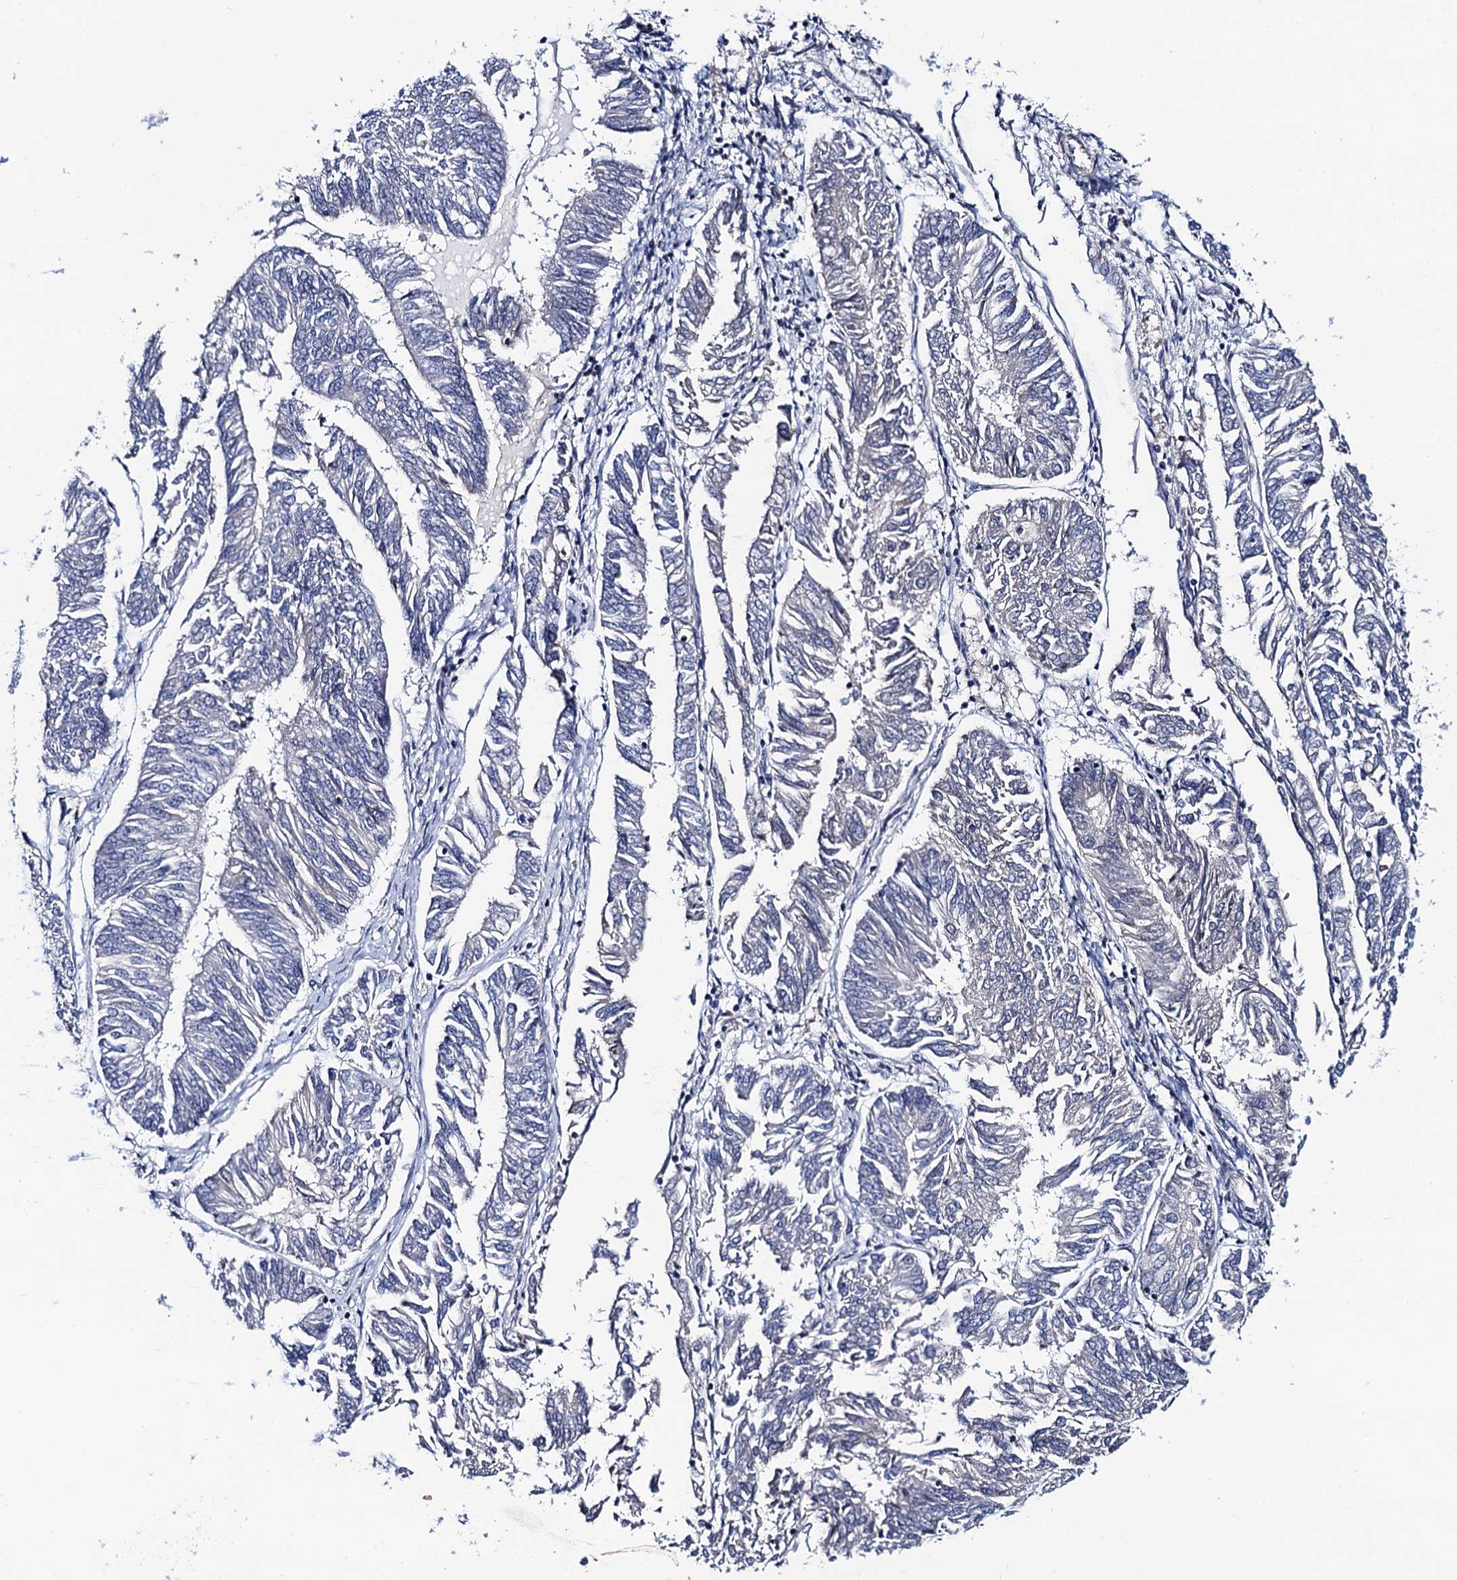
{"staining": {"intensity": "negative", "quantity": "none", "location": "none"}, "tissue": "endometrial cancer", "cell_type": "Tumor cells", "image_type": "cancer", "snomed": [{"axis": "morphology", "description": "Adenocarcinoma, NOS"}, {"axis": "topography", "description": "Endometrium"}], "caption": "DAB (3,3'-diaminobenzidine) immunohistochemical staining of human endometrial adenocarcinoma shows no significant positivity in tumor cells. (DAB (3,3'-diaminobenzidine) IHC with hematoxylin counter stain).", "gene": "C16orf87", "patient": {"sex": "female", "age": 58}}